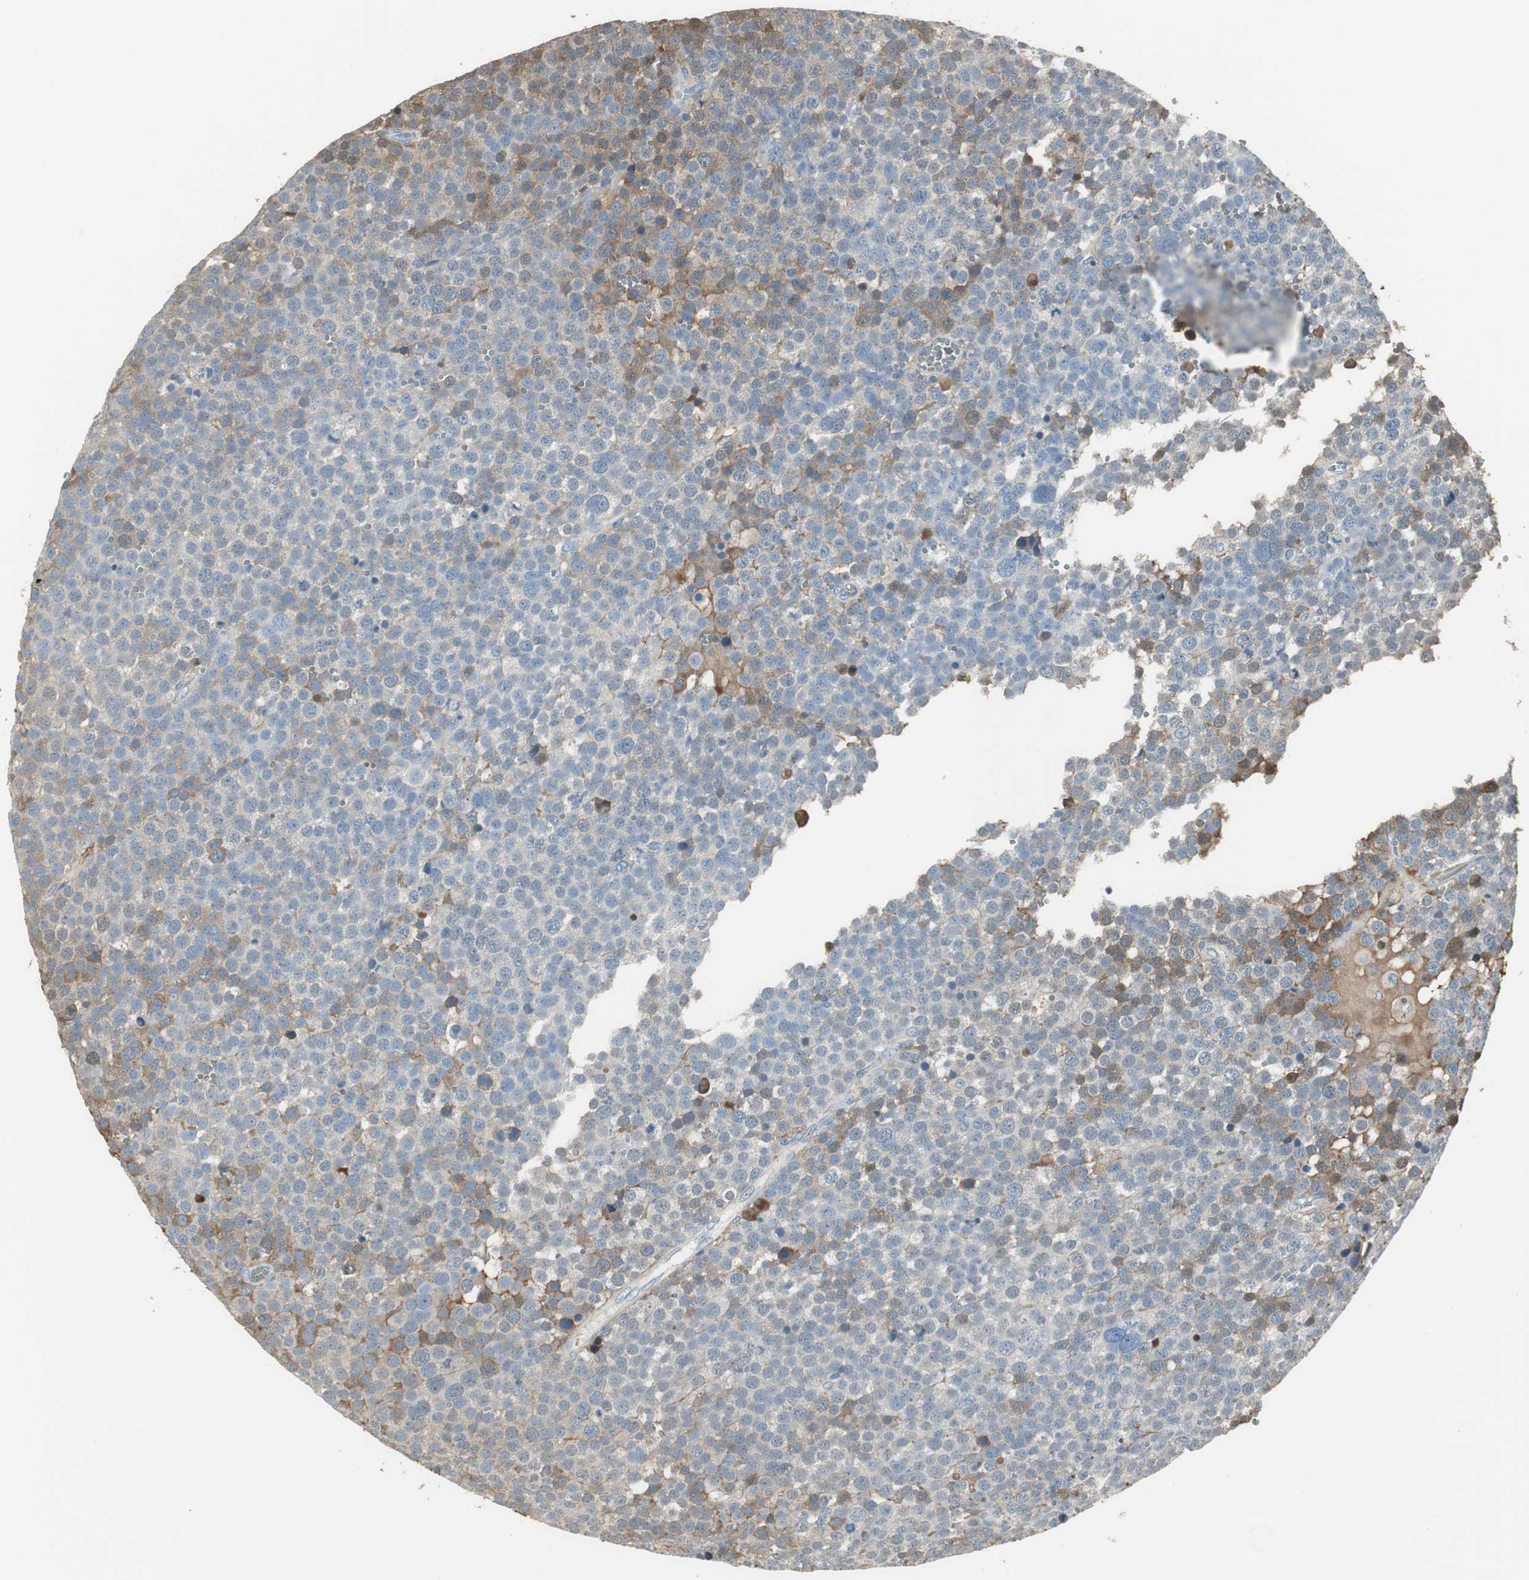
{"staining": {"intensity": "weak", "quantity": "<25%", "location": "cytoplasmic/membranous"}, "tissue": "testis cancer", "cell_type": "Tumor cells", "image_type": "cancer", "snomed": [{"axis": "morphology", "description": "Seminoma, NOS"}, {"axis": "topography", "description": "Testis"}], "caption": "DAB immunohistochemical staining of testis seminoma displays no significant staining in tumor cells.", "gene": "IGHA1", "patient": {"sex": "male", "age": 71}}